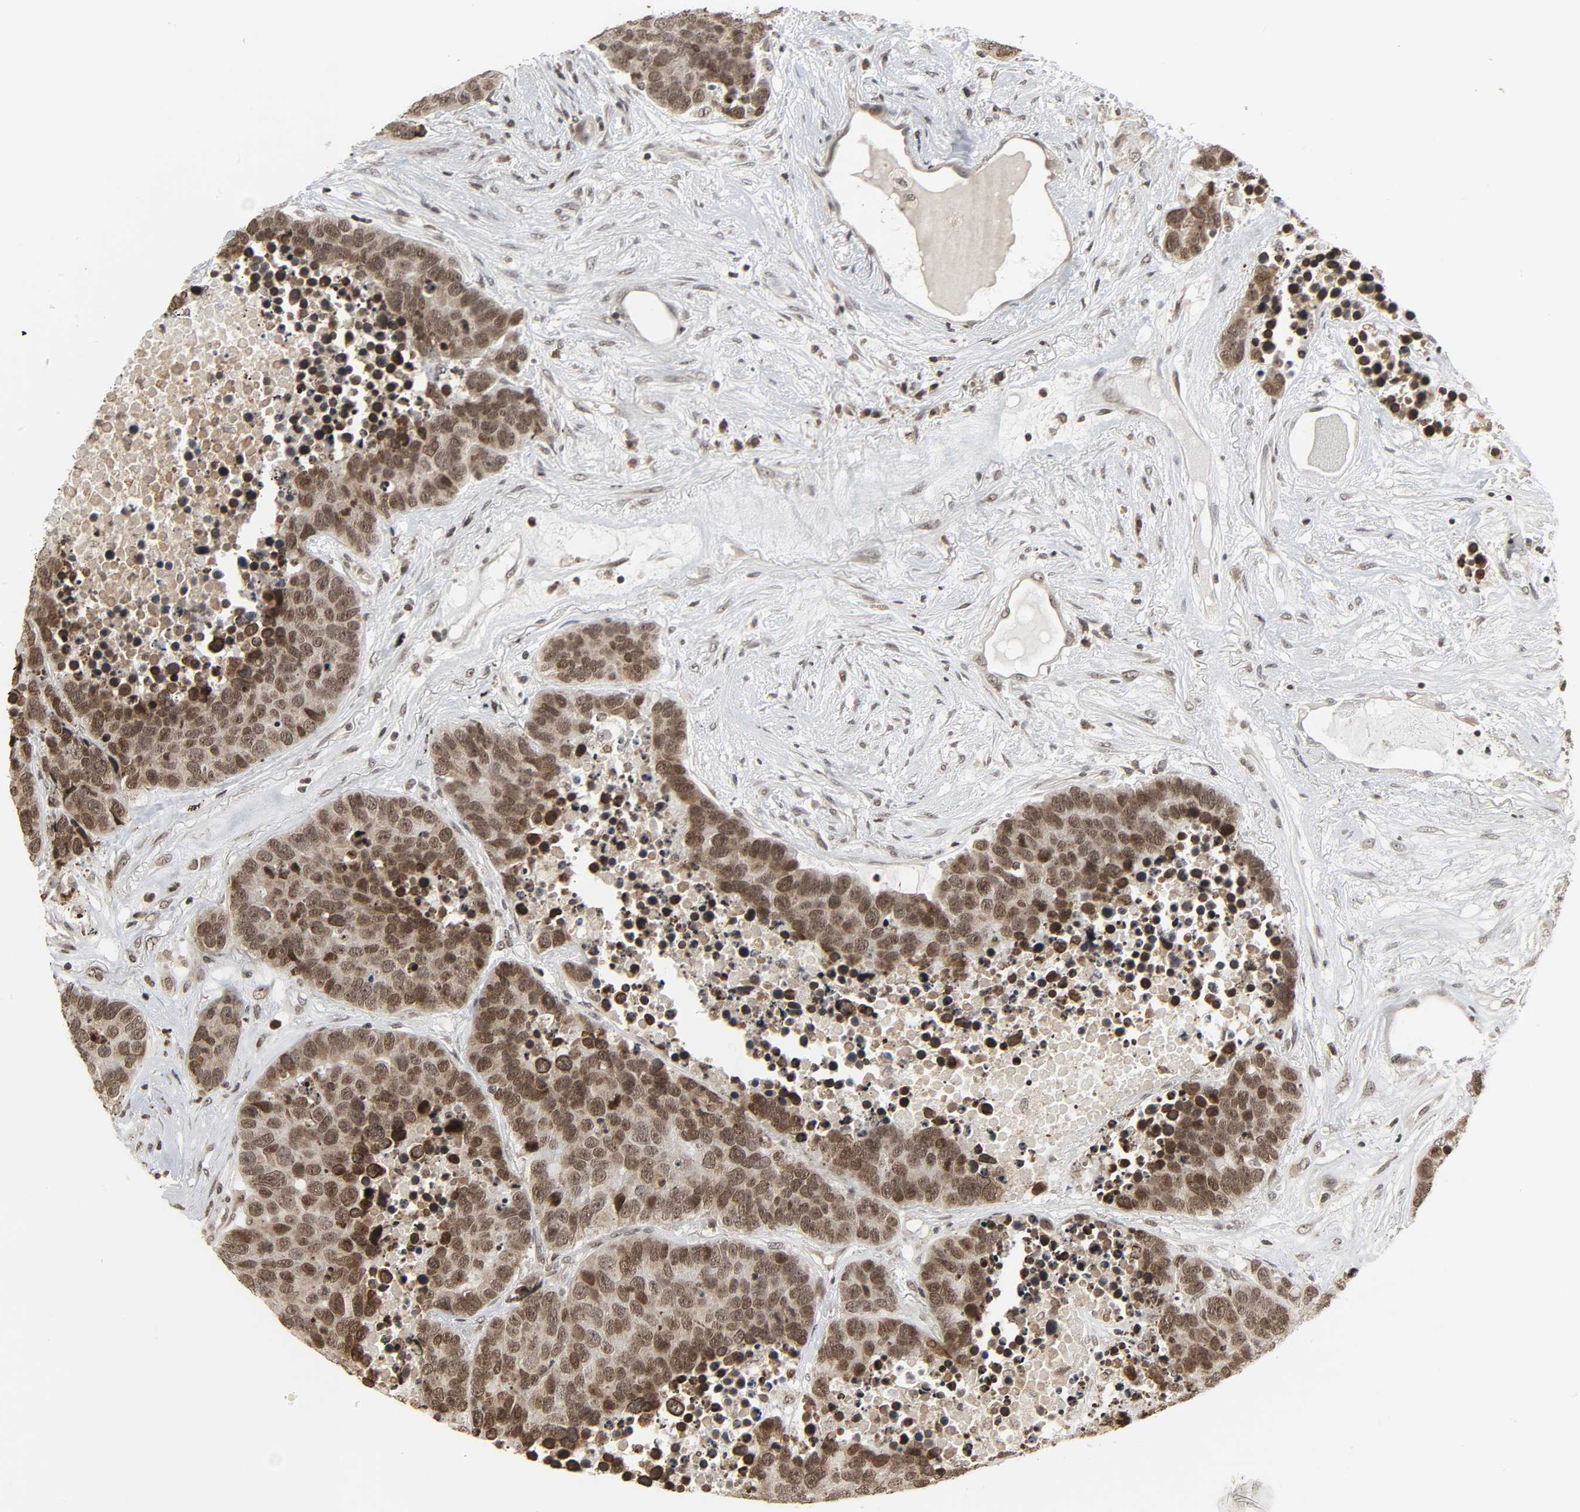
{"staining": {"intensity": "moderate", "quantity": "25%-75%", "location": "cytoplasmic/membranous,nuclear"}, "tissue": "carcinoid", "cell_type": "Tumor cells", "image_type": "cancer", "snomed": [{"axis": "morphology", "description": "Carcinoid, malignant, NOS"}, {"axis": "topography", "description": "Lung"}], "caption": "DAB immunohistochemical staining of human malignant carcinoid demonstrates moderate cytoplasmic/membranous and nuclear protein positivity in approximately 25%-75% of tumor cells. The staining was performed using DAB to visualize the protein expression in brown, while the nuclei were stained in blue with hematoxylin (Magnification: 20x).", "gene": "XRCC1", "patient": {"sex": "male", "age": 60}}